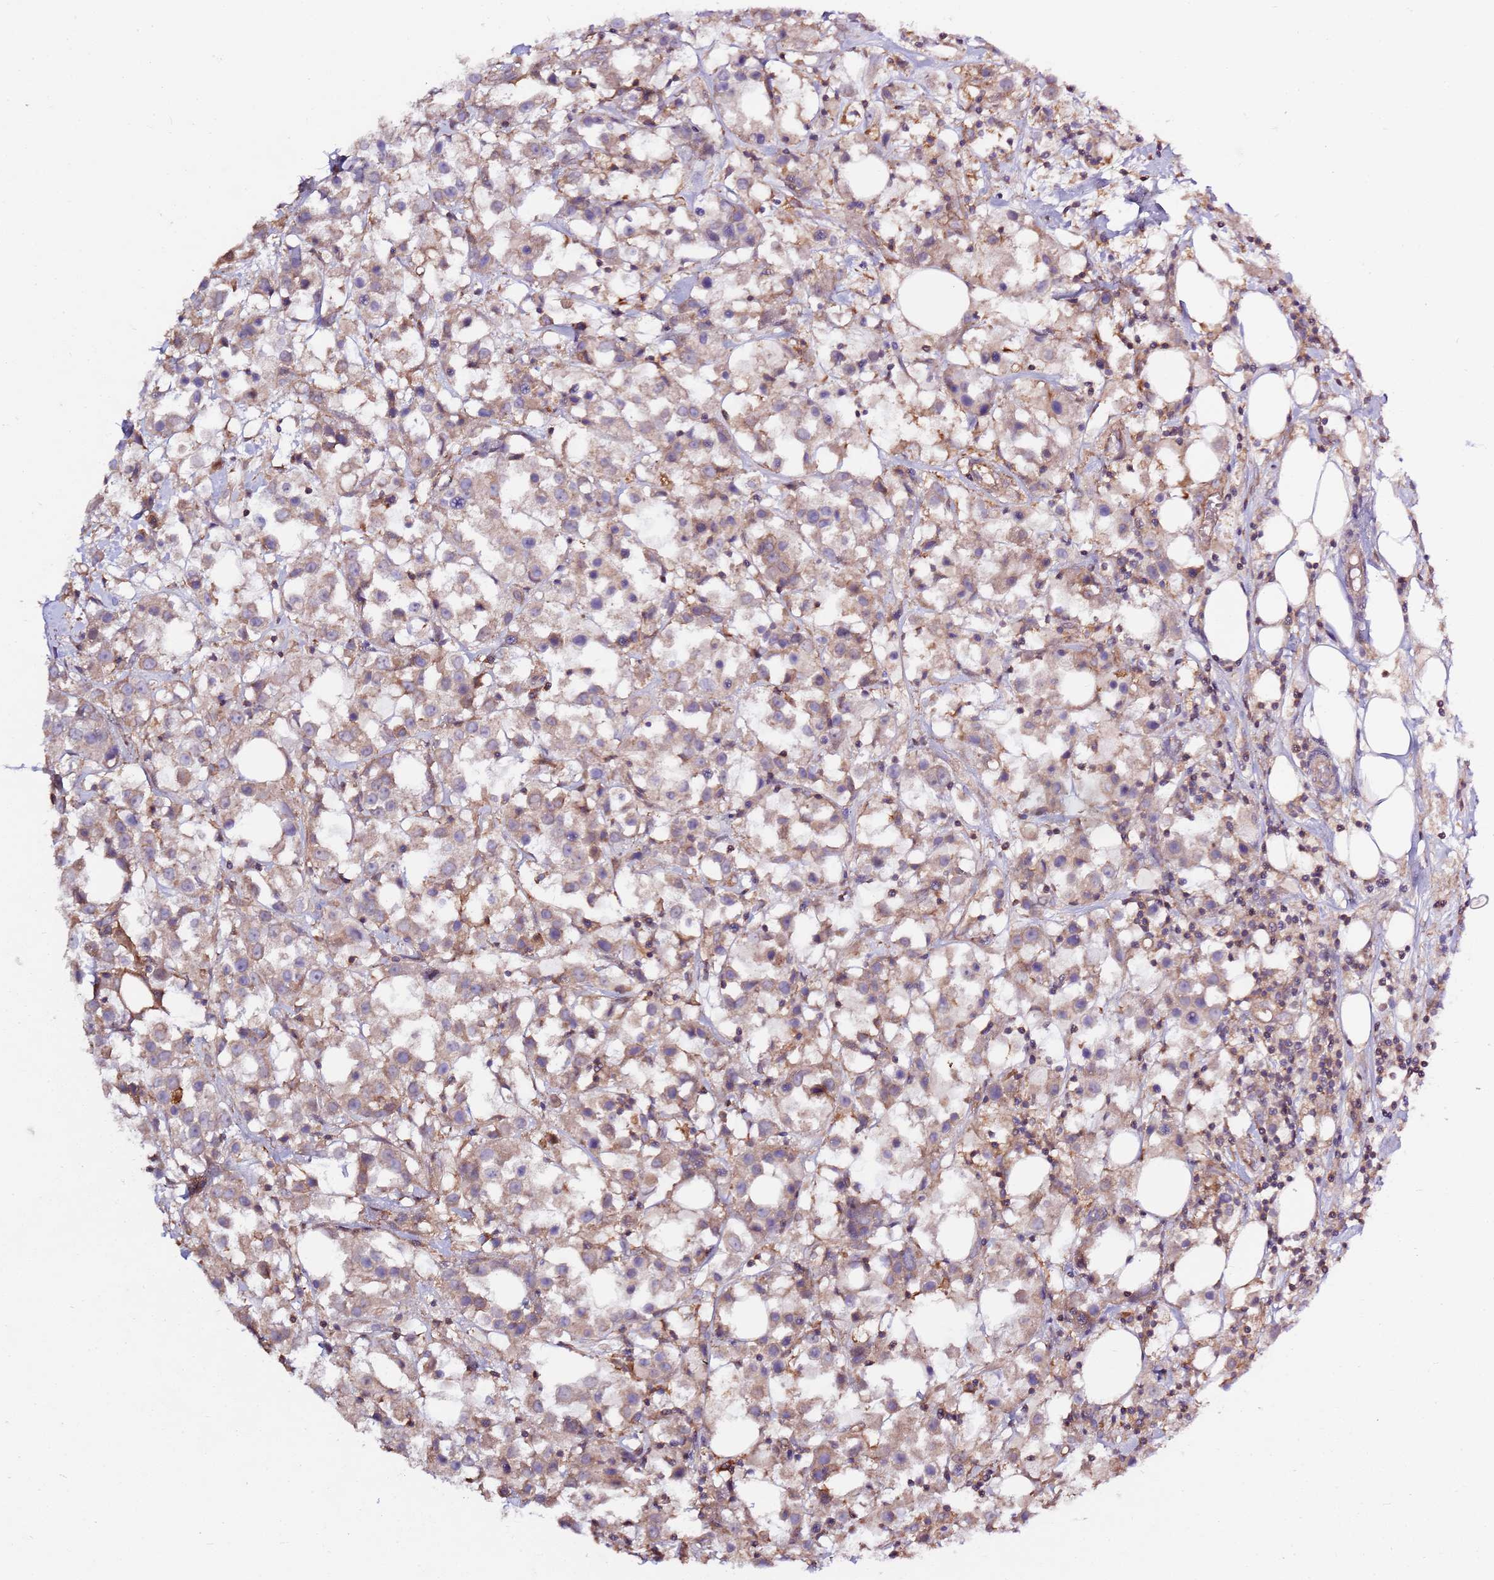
{"staining": {"intensity": "moderate", "quantity": "25%-75%", "location": "cytoplasmic/membranous"}, "tissue": "breast cancer", "cell_type": "Tumor cells", "image_type": "cancer", "snomed": [{"axis": "morphology", "description": "Duct carcinoma"}, {"axis": "topography", "description": "Breast"}], "caption": "Breast cancer (infiltrating ductal carcinoma) stained for a protein (brown) reveals moderate cytoplasmic/membranous positive positivity in approximately 25%-75% of tumor cells.", "gene": "EVA1B", "patient": {"sex": "female", "age": 61}}